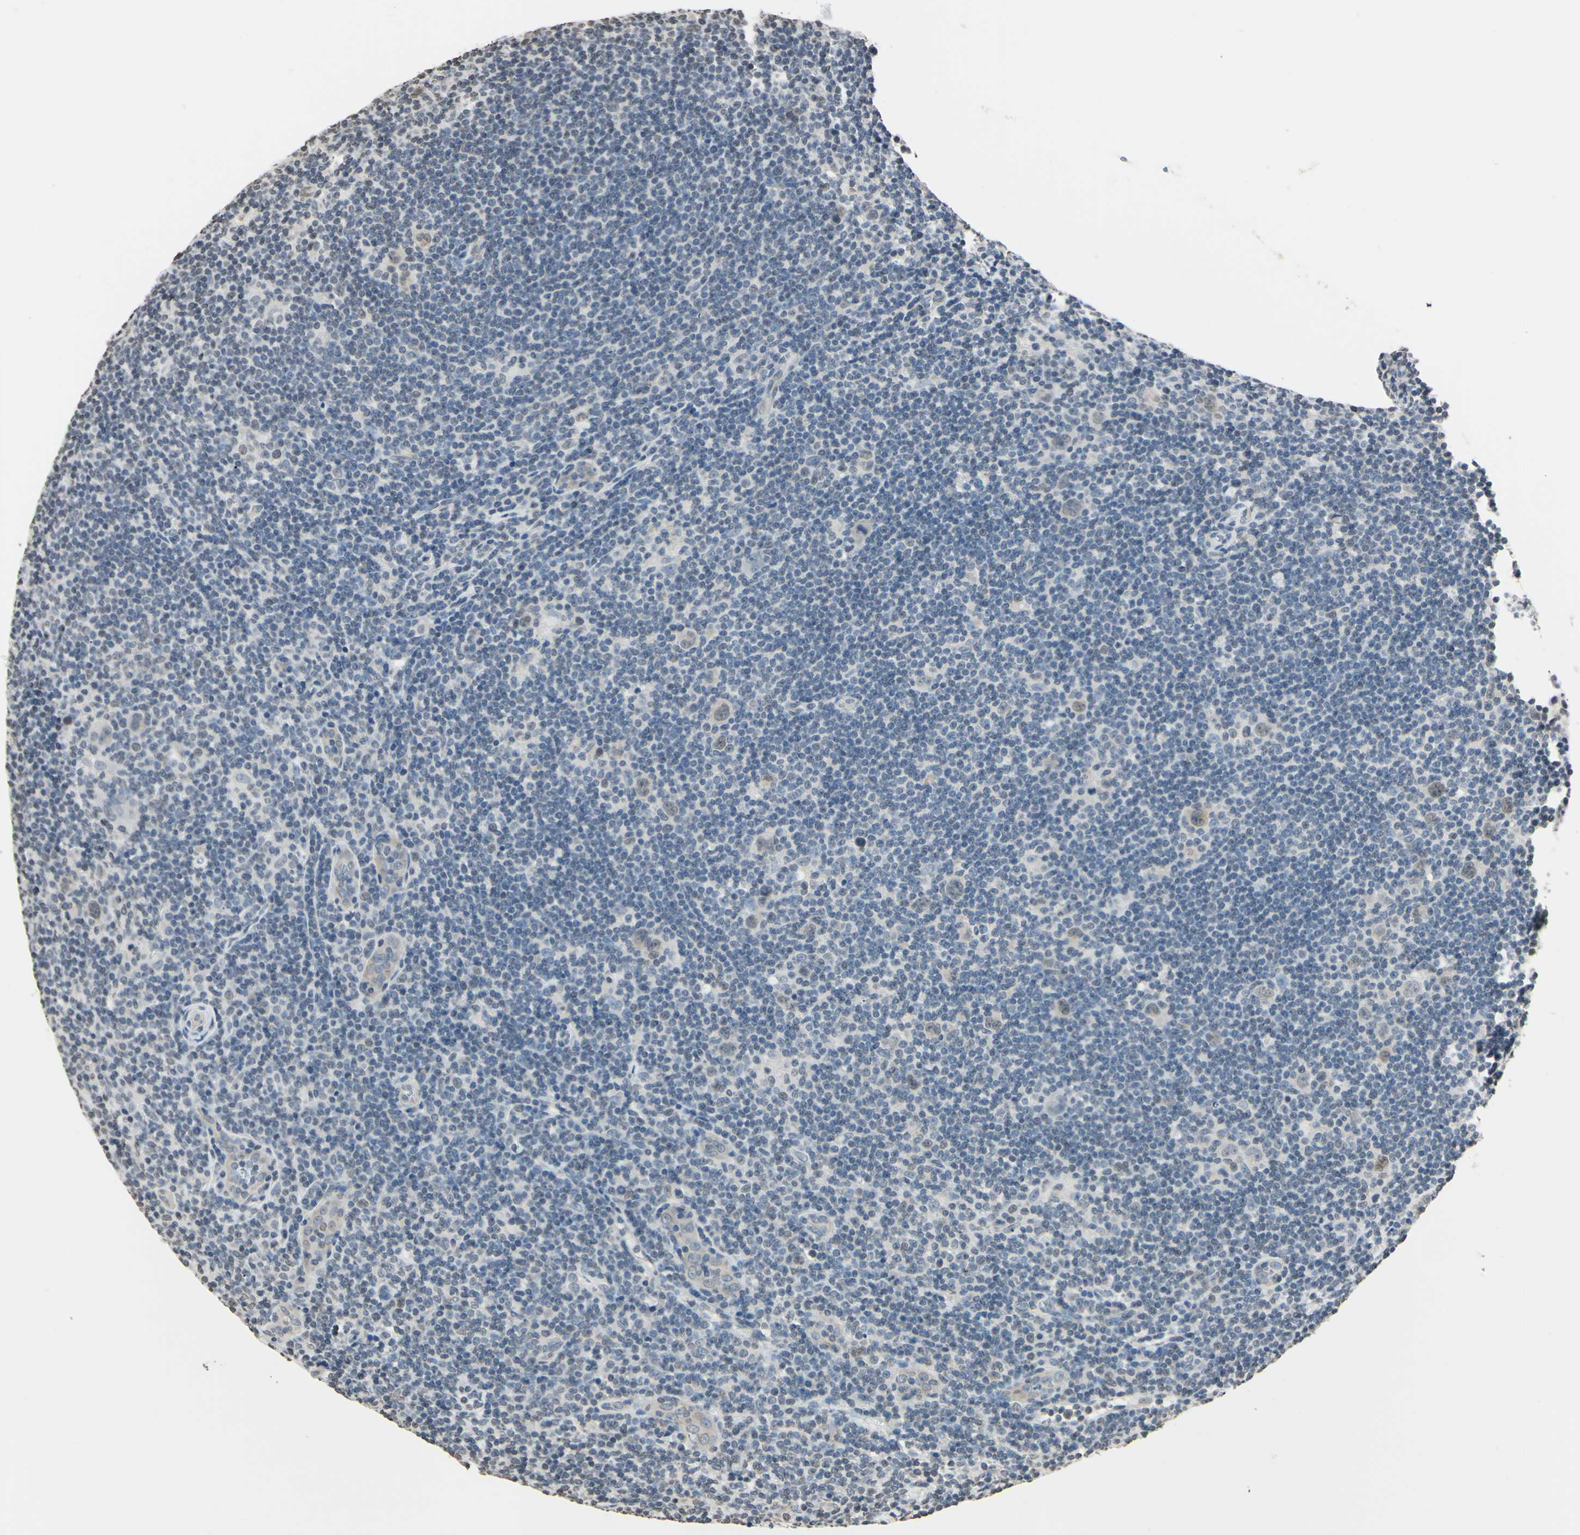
{"staining": {"intensity": "negative", "quantity": "none", "location": "none"}, "tissue": "lymphoma", "cell_type": "Tumor cells", "image_type": "cancer", "snomed": [{"axis": "morphology", "description": "Hodgkin's disease, NOS"}, {"axis": "topography", "description": "Lymph node"}], "caption": "This is an IHC histopathology image of human Hodgkin's disease. There is no positivity in tumor cells.", "gene": "CDC45", "patient": {"sex": "female", "age": 57}}